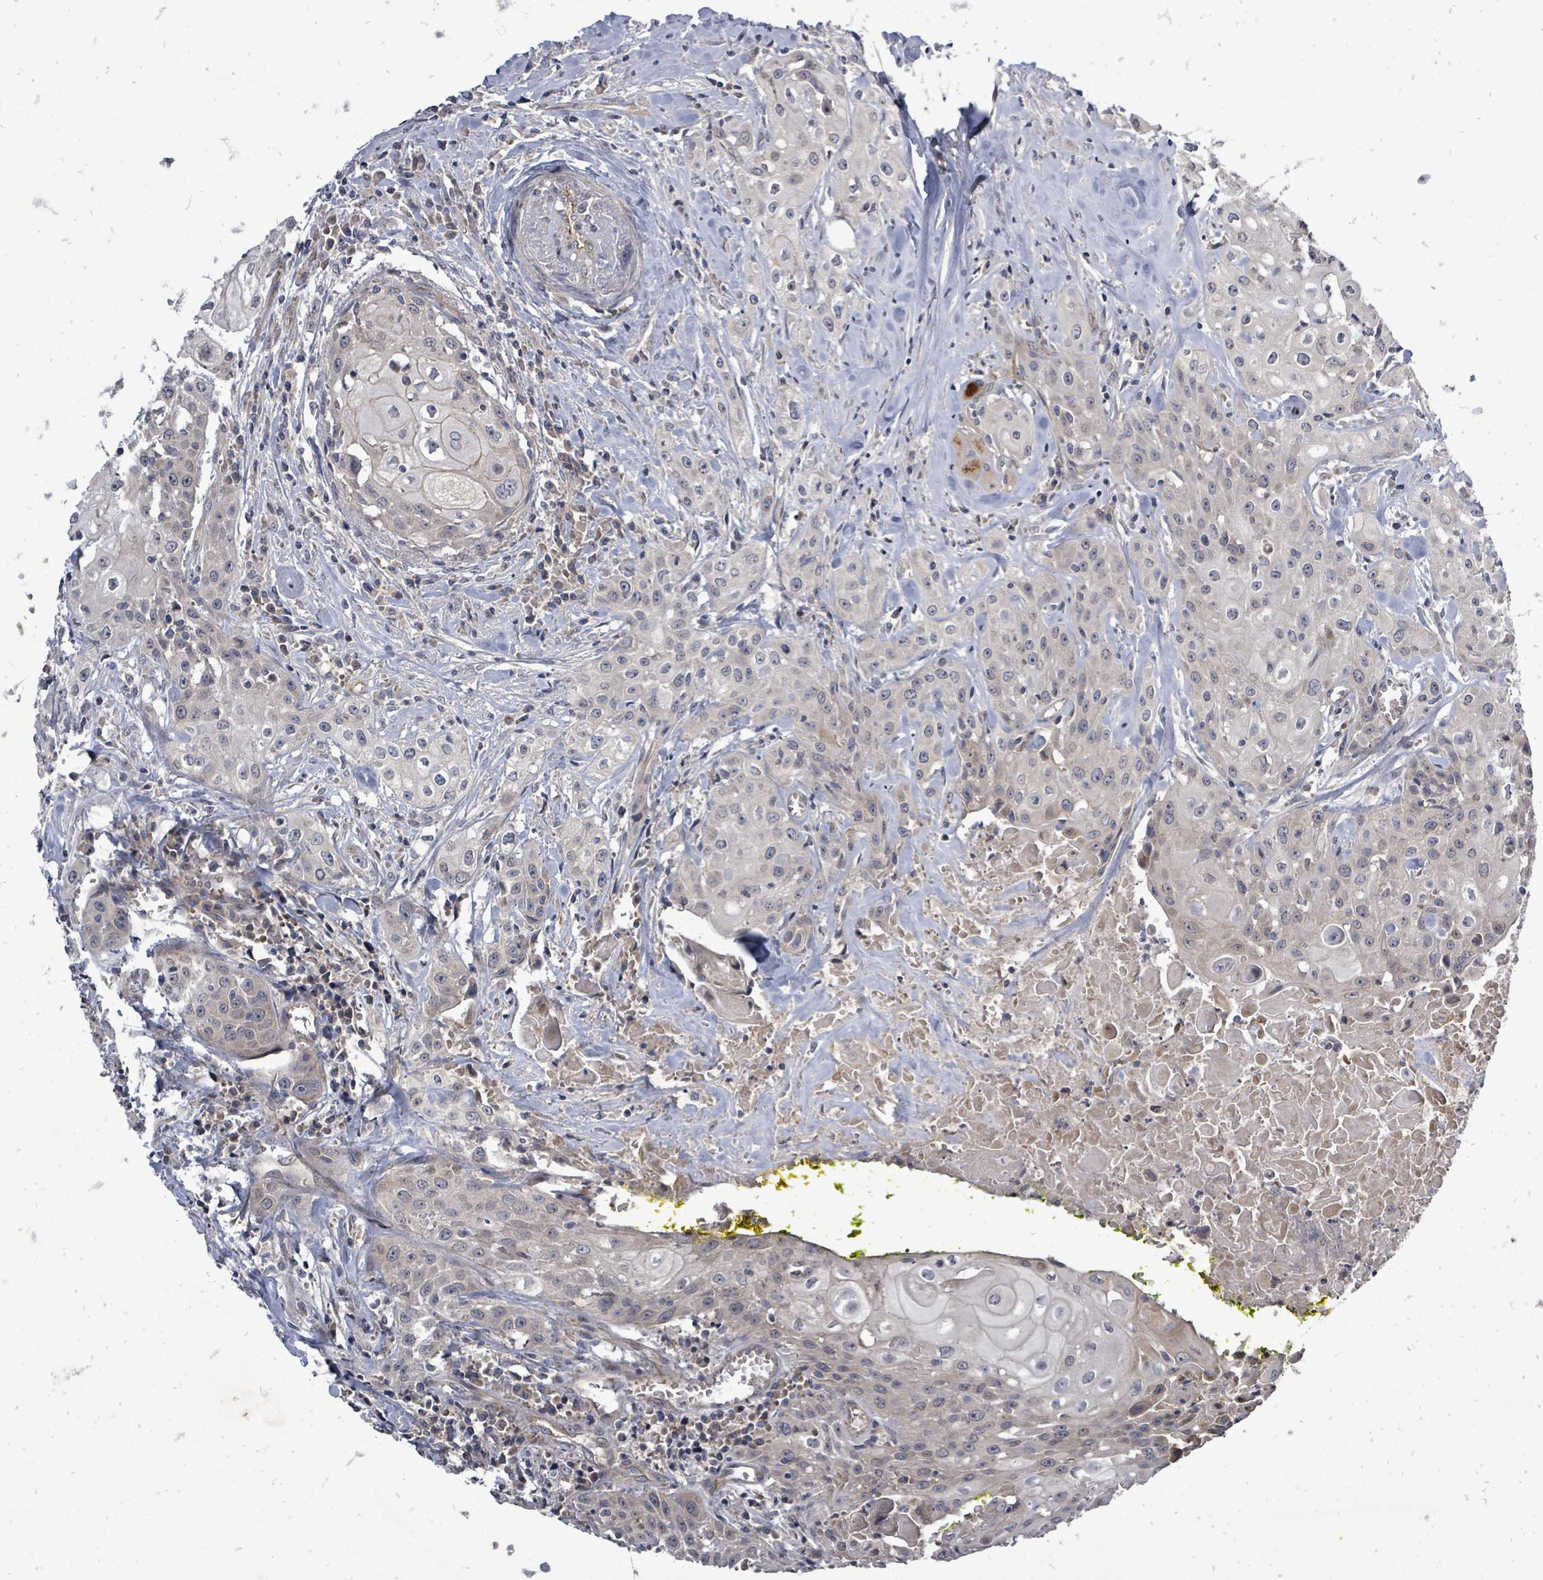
{"staining": {"intensity": "weak", "quantity": "<25%", "location": "cytoplasmic/membranous"}, "tissue": "head and neck cancer", "cell_type": "Tumor cells", "image_type": "cancer", "snomed": [{"axis": "morphology", "description": "Squamous cell carcinoma, NOS"}, {"axis": "topography", "description": "Oral tissue"}, {"axis": "topography", "description": "Head-Neck"}], "caption": "Tumor cells show no significant expression in squamous cell carcinoma (head and neck). The staining is performed using DAB brown chromogen with nuclei counter-stained in using hematoxylin.", "gene": "RALGAPB", "patient": {"sex": "female", "age": 82}}